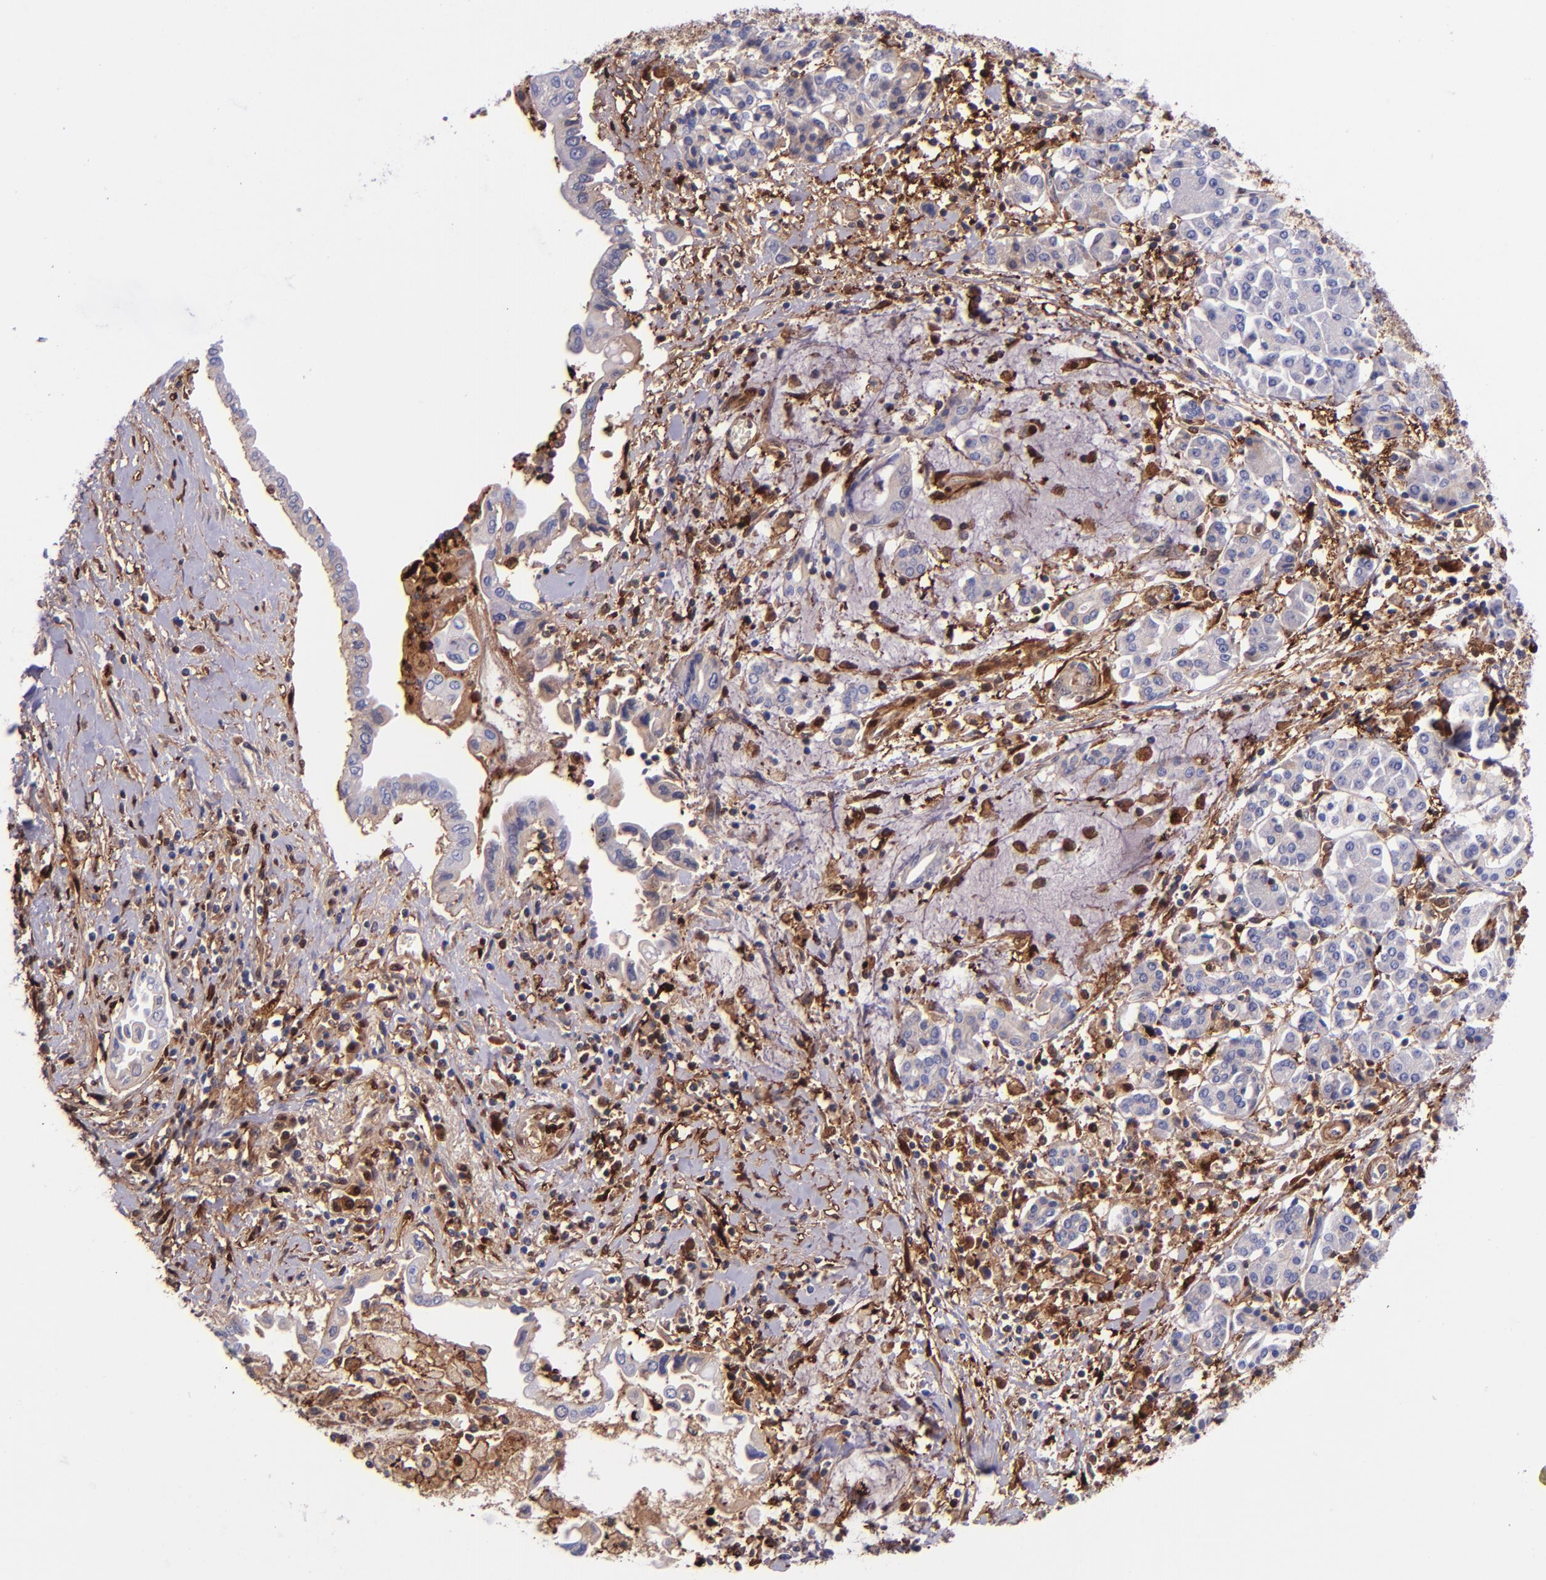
{"staining": {"intensity": "negative", "quantity": "none", "location": "none"}, "tissue": "pancreatic cancer", "cell_type": "Tumor cells", "image_type": "cancer", "snomed": [{"axis": "morphology", "description": "Adenocarcinoma, NOS"}, {"axis": "topography", "description": "Pancreas"}], "caption": "A high-resolution image shows immunohistochemistry (IHC) staining of pancreatic cancer, which shows no significant staining in tumor cells.", "gene": "LGALS1", "patient": {"sex": "female", "age": 57}}